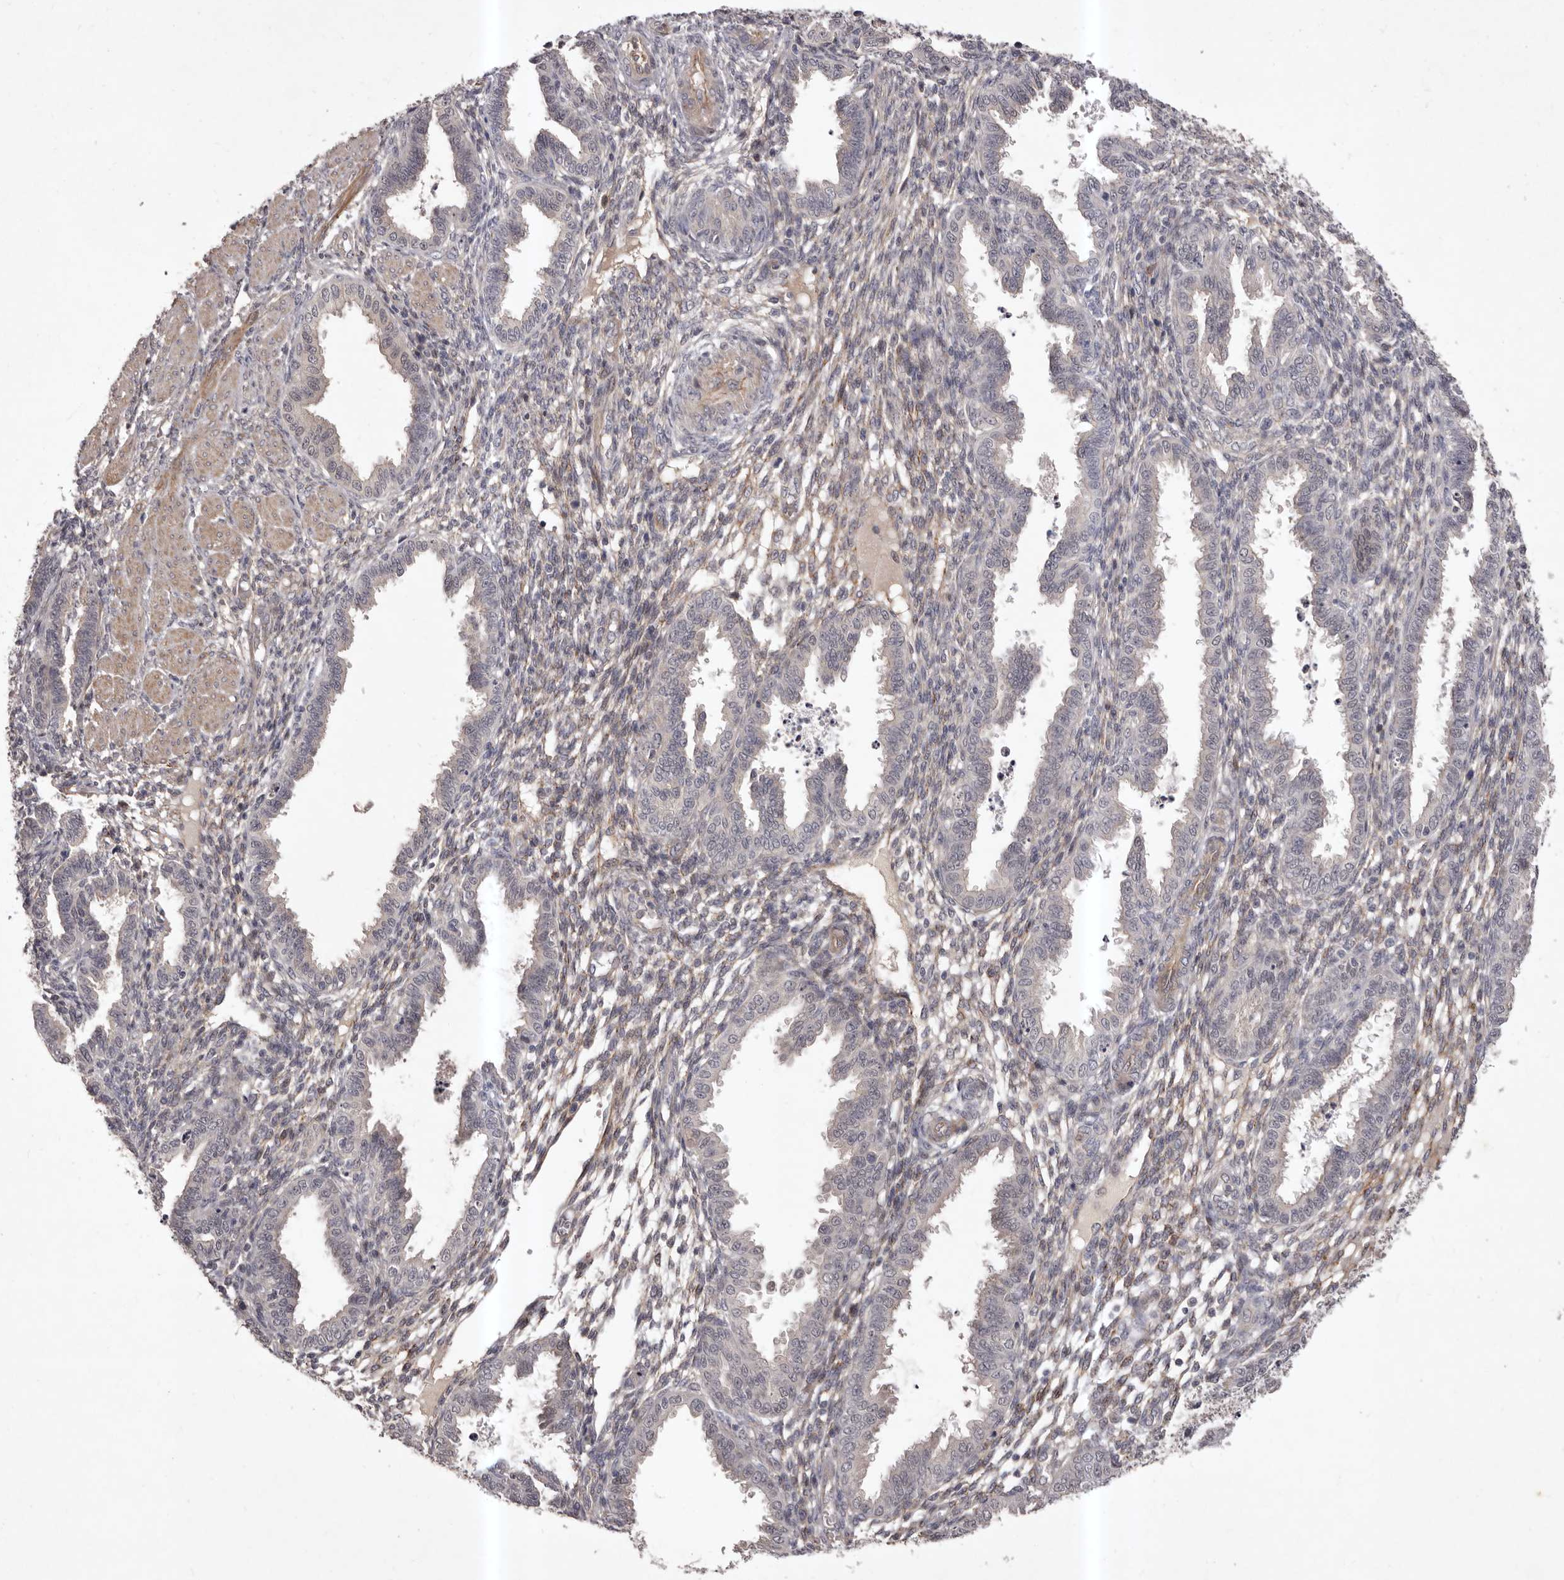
{"staining": {"intensity": "negative", "quantity": "none", "location": "none"}, "tissue": "endometrium", "cell_type": "Cells in endometrial stroma", "image_type": "normal", "snomed": [{"axis": "morphology", "description": "Normal tissue, NOS"}, {"axis": "topography", "description": "Endometrium"}], "caption": "This is an IHC histopathology image of benign human endometrium. There is no expression in cells in endometrial stroma.", "gene": "HBS1L", "patient": {"sex": "female", "age": 33}}